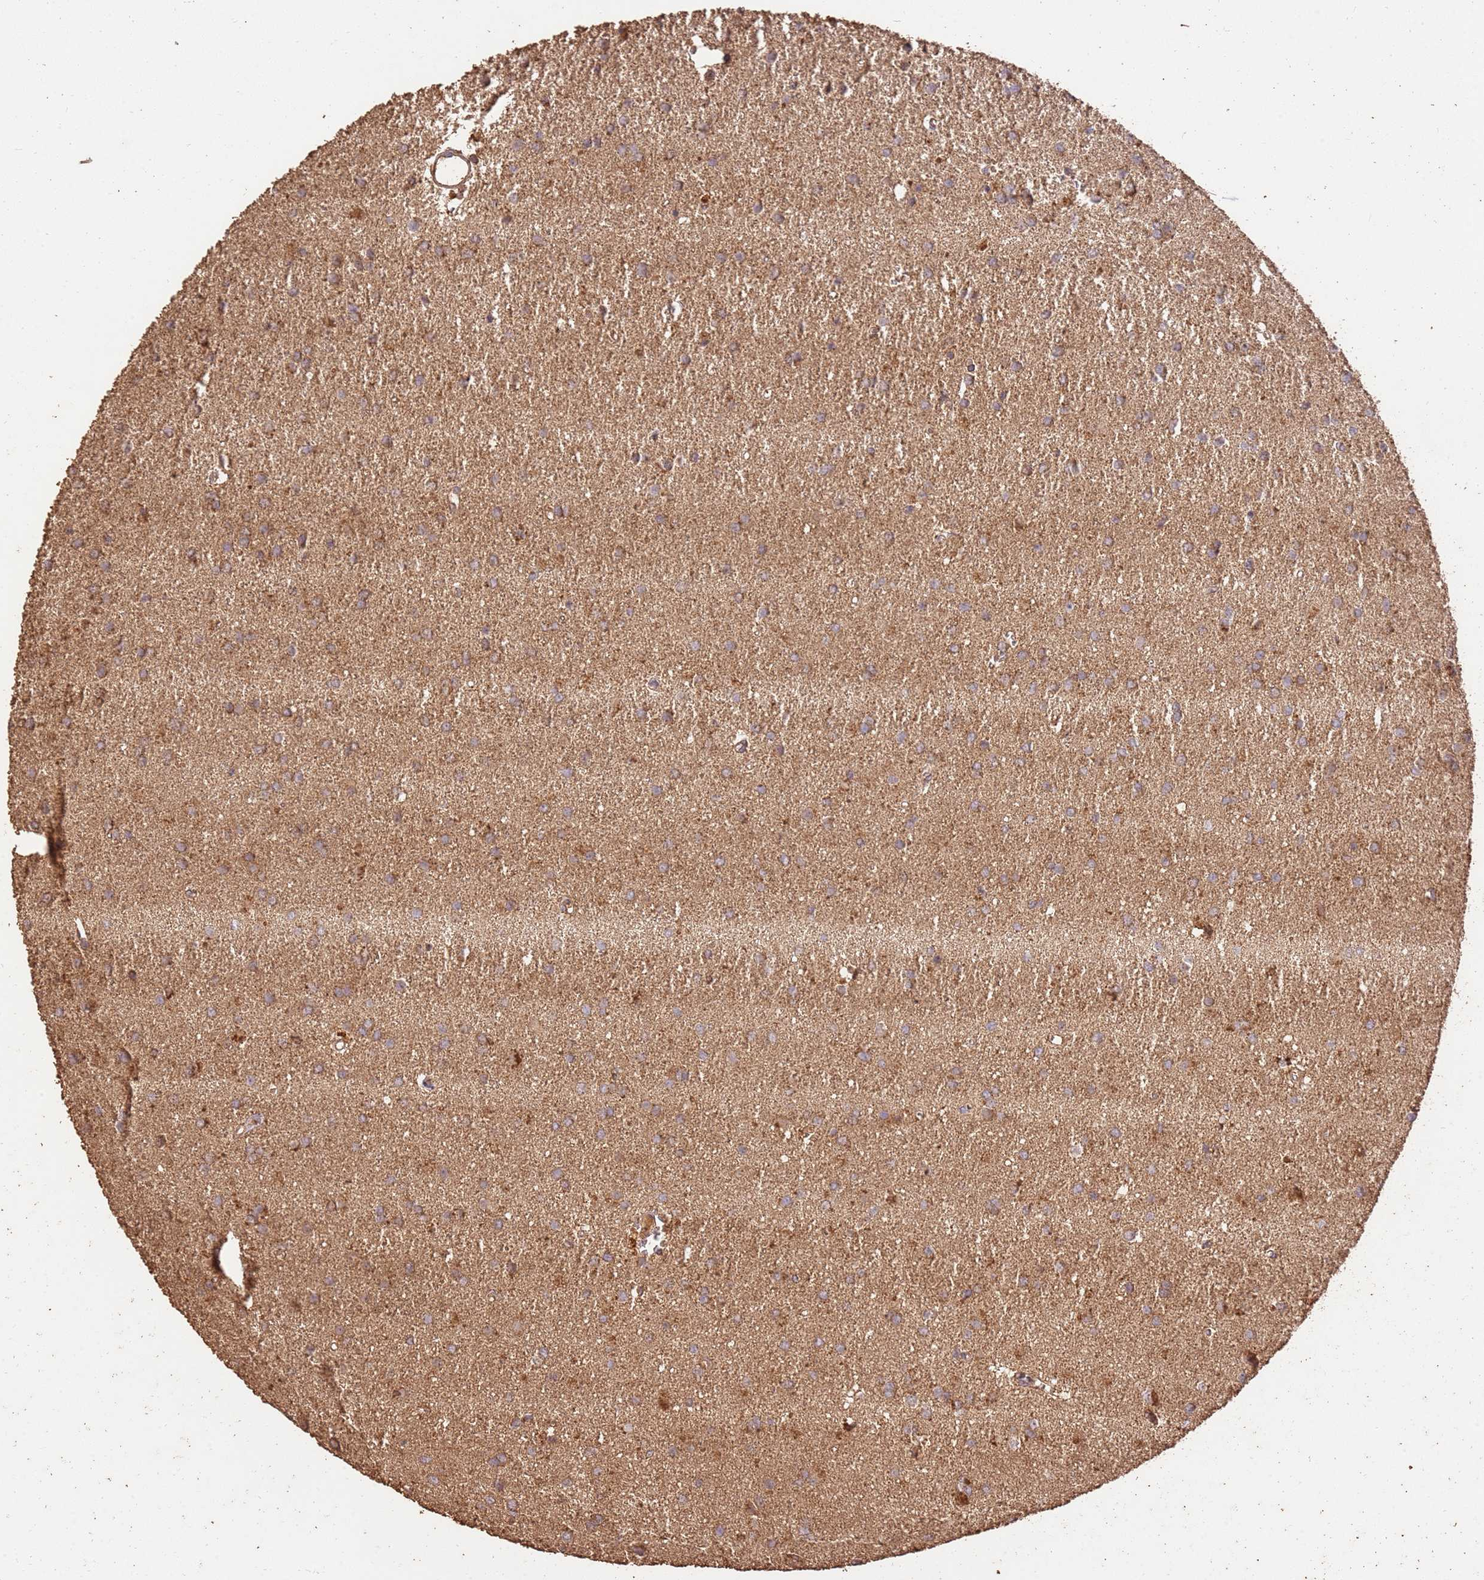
{"staining": {"intensity": "weak", "quantity": "25%-75%", "location": "cytoplasmic/membranous"}, "tissue": "glioma", "cell_type": "Tumor cells", "image_type": "cancer", "snomed": [{"axis": "morphology", "description": "Glioma, malignant, High grade"}, {"axis": "topography", "description": "Brain"}], "caption": "This photomicrograph shows IHC staining of human glioma, with low weak cytoplasmic/membranous positivity in approximately 25%-75% of tumor cells.", "gene": "LRRC28", "patient": {"sex": "female", "age": 50}}